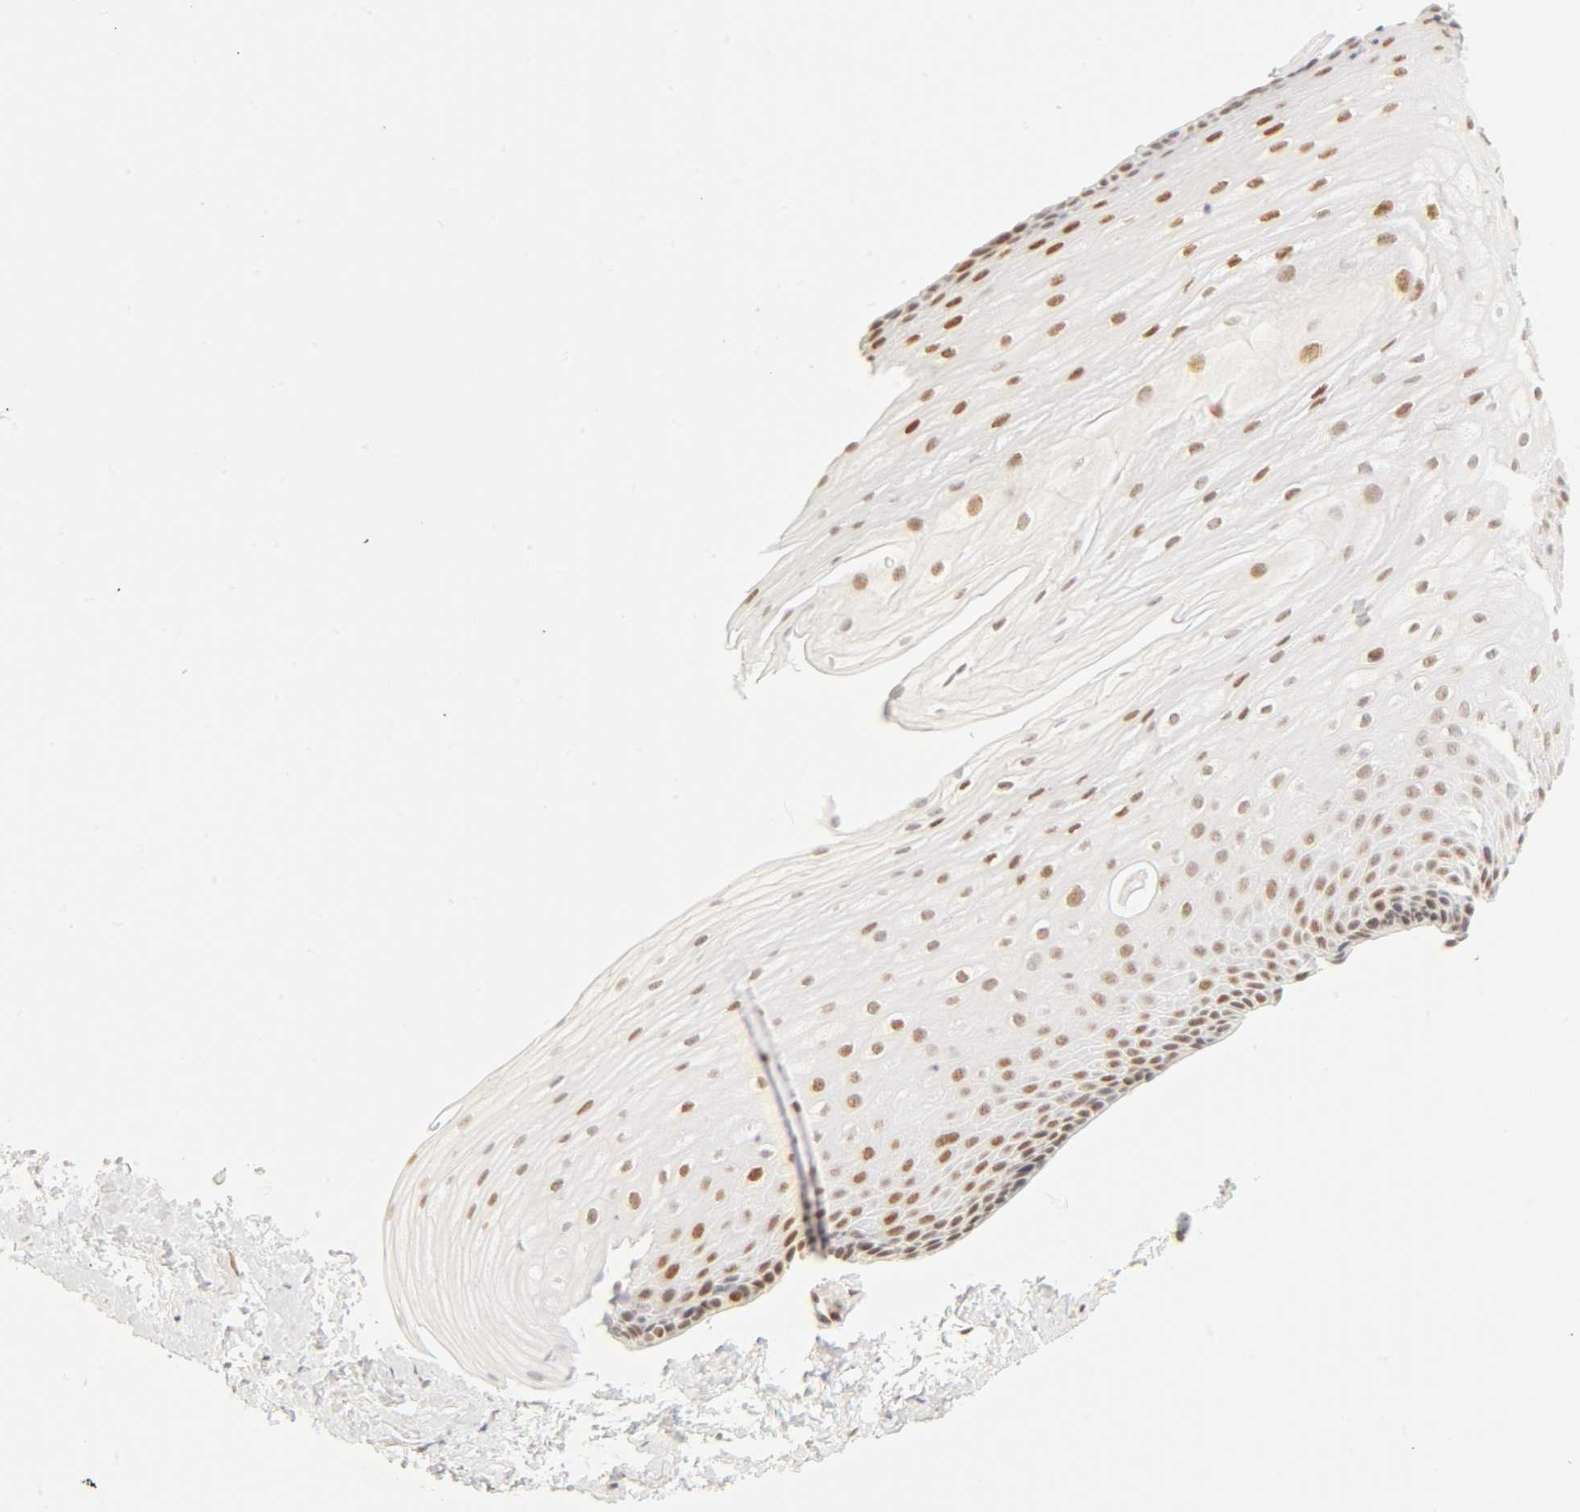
{"staining": {"intensity": "moderate", "quantity": "25%-75%", "location": "nuclear"}, "tissue": "esophagus", "cell_type": "Squamous epithelial cells", "image_type": "normal", "snomed": [{"axis": "morphology", "description": "Normal tissue, NOS"}, {"axis": "topography", "description": "Esophagus"}], "caption": "Immunohistochemistry staining of normal esophagus, which displays medium levels of moderate nuclear expression in approximately 25%-75% of squamous epithelial cells indicating moderate nuclear protein staining. The staining was performed using DAB (3,3'-diaminobenzidine) (brown) for protein detection and nuclei were counterstained in hematoxylin (blue).", "gene": "MNAT1", "patient": {"sex": "female", "age": 70}}